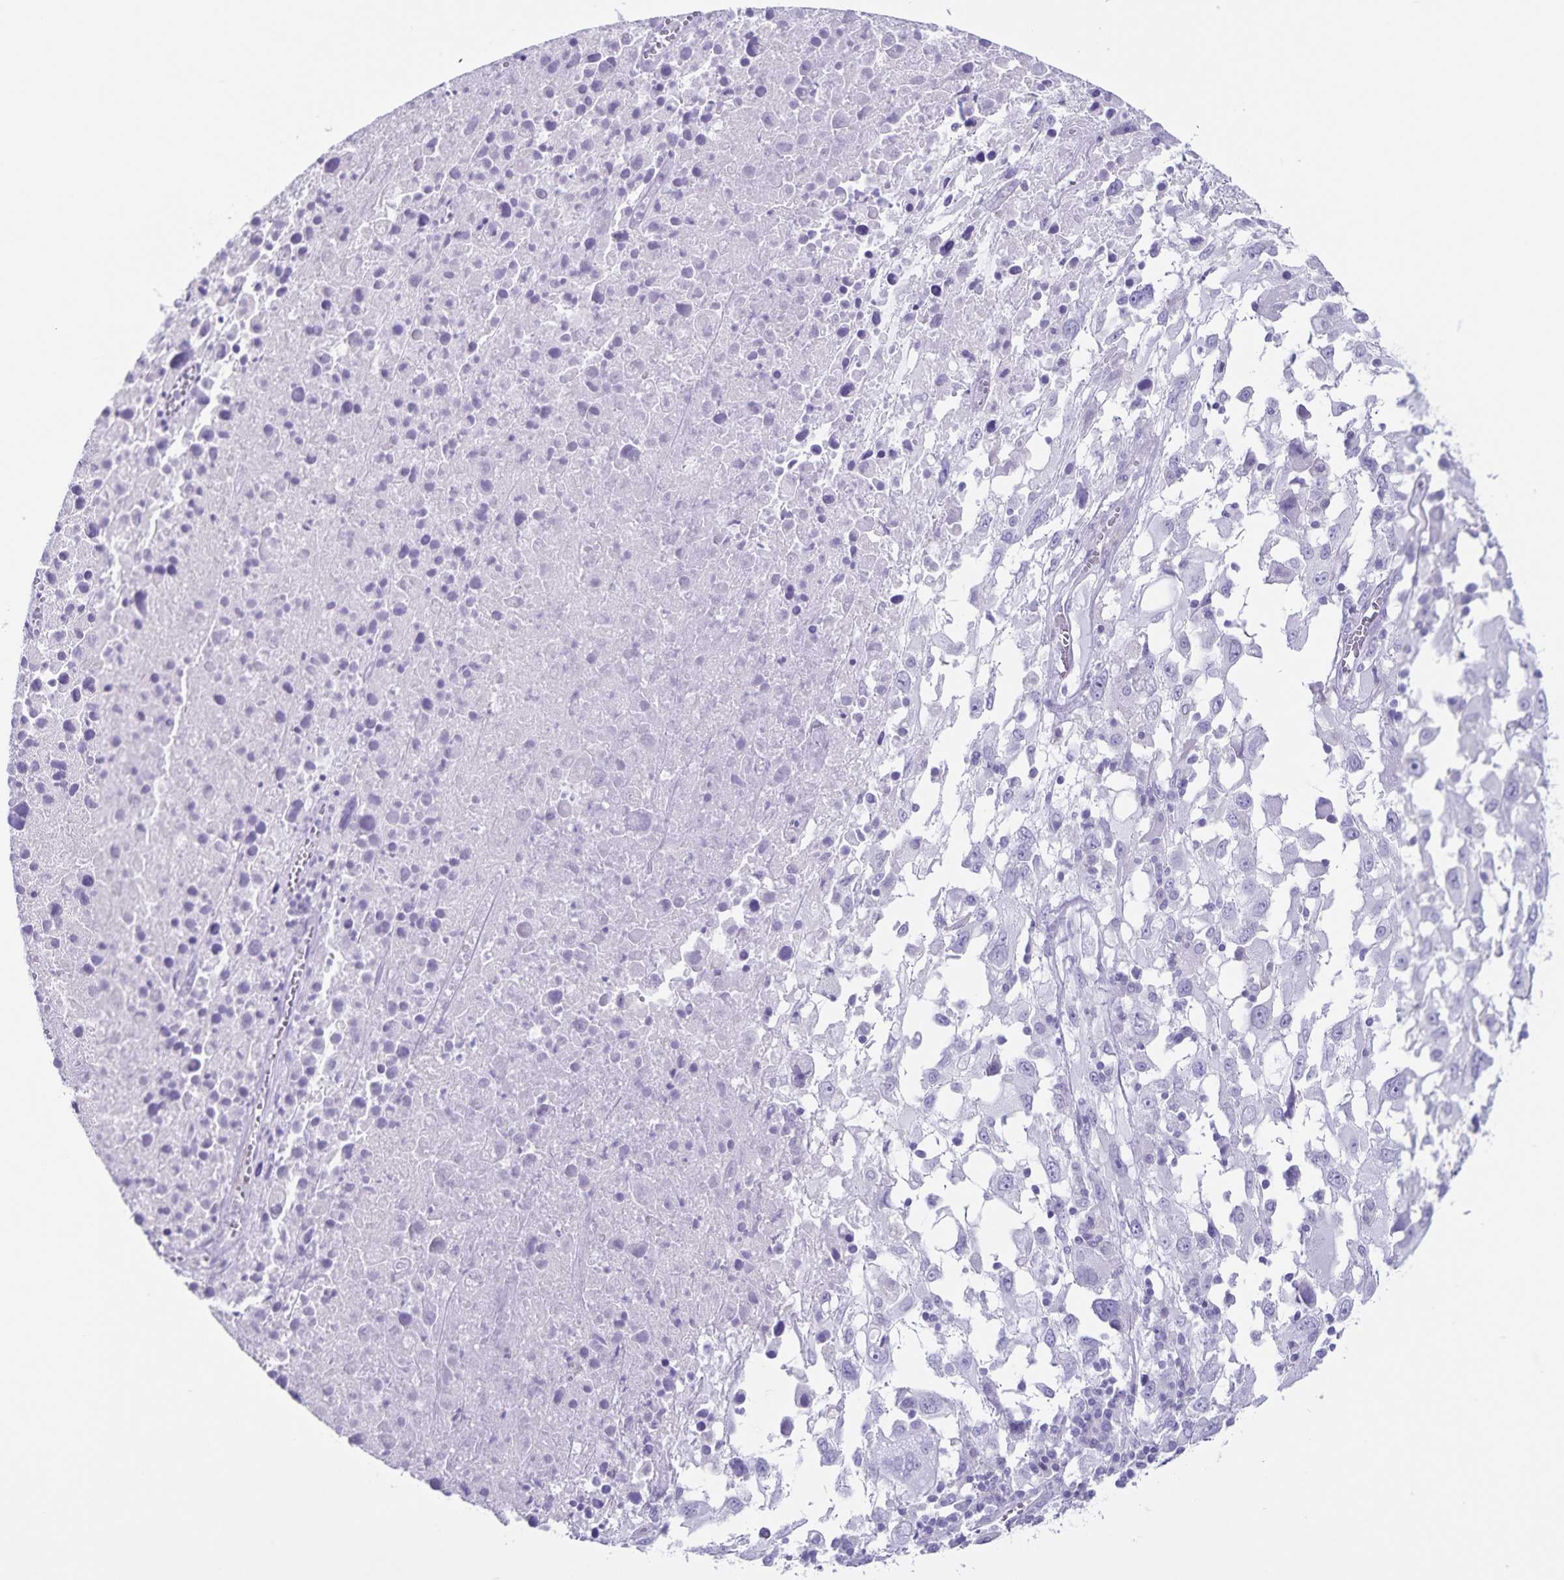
{"staining": {"intensity": "negative", "quantity": "none", "location": "none"}, "tissue": "melanoma", "cell_type": "Tumor cells", "image_type": "cancer", "snomed": [{"axis": "morphology", "description": "Malignant melanoma, Metastatic site"}, {"axis": "topography", "description": "Soft tissue"}], "caption": "This is an immunohistochemistry (IHC) histopathology image of malignant melanoma (metastatic site). There is no positivity in tumor cells.", "gene": "C11orf42", "patient": {"sex": "male", "age": 50}}